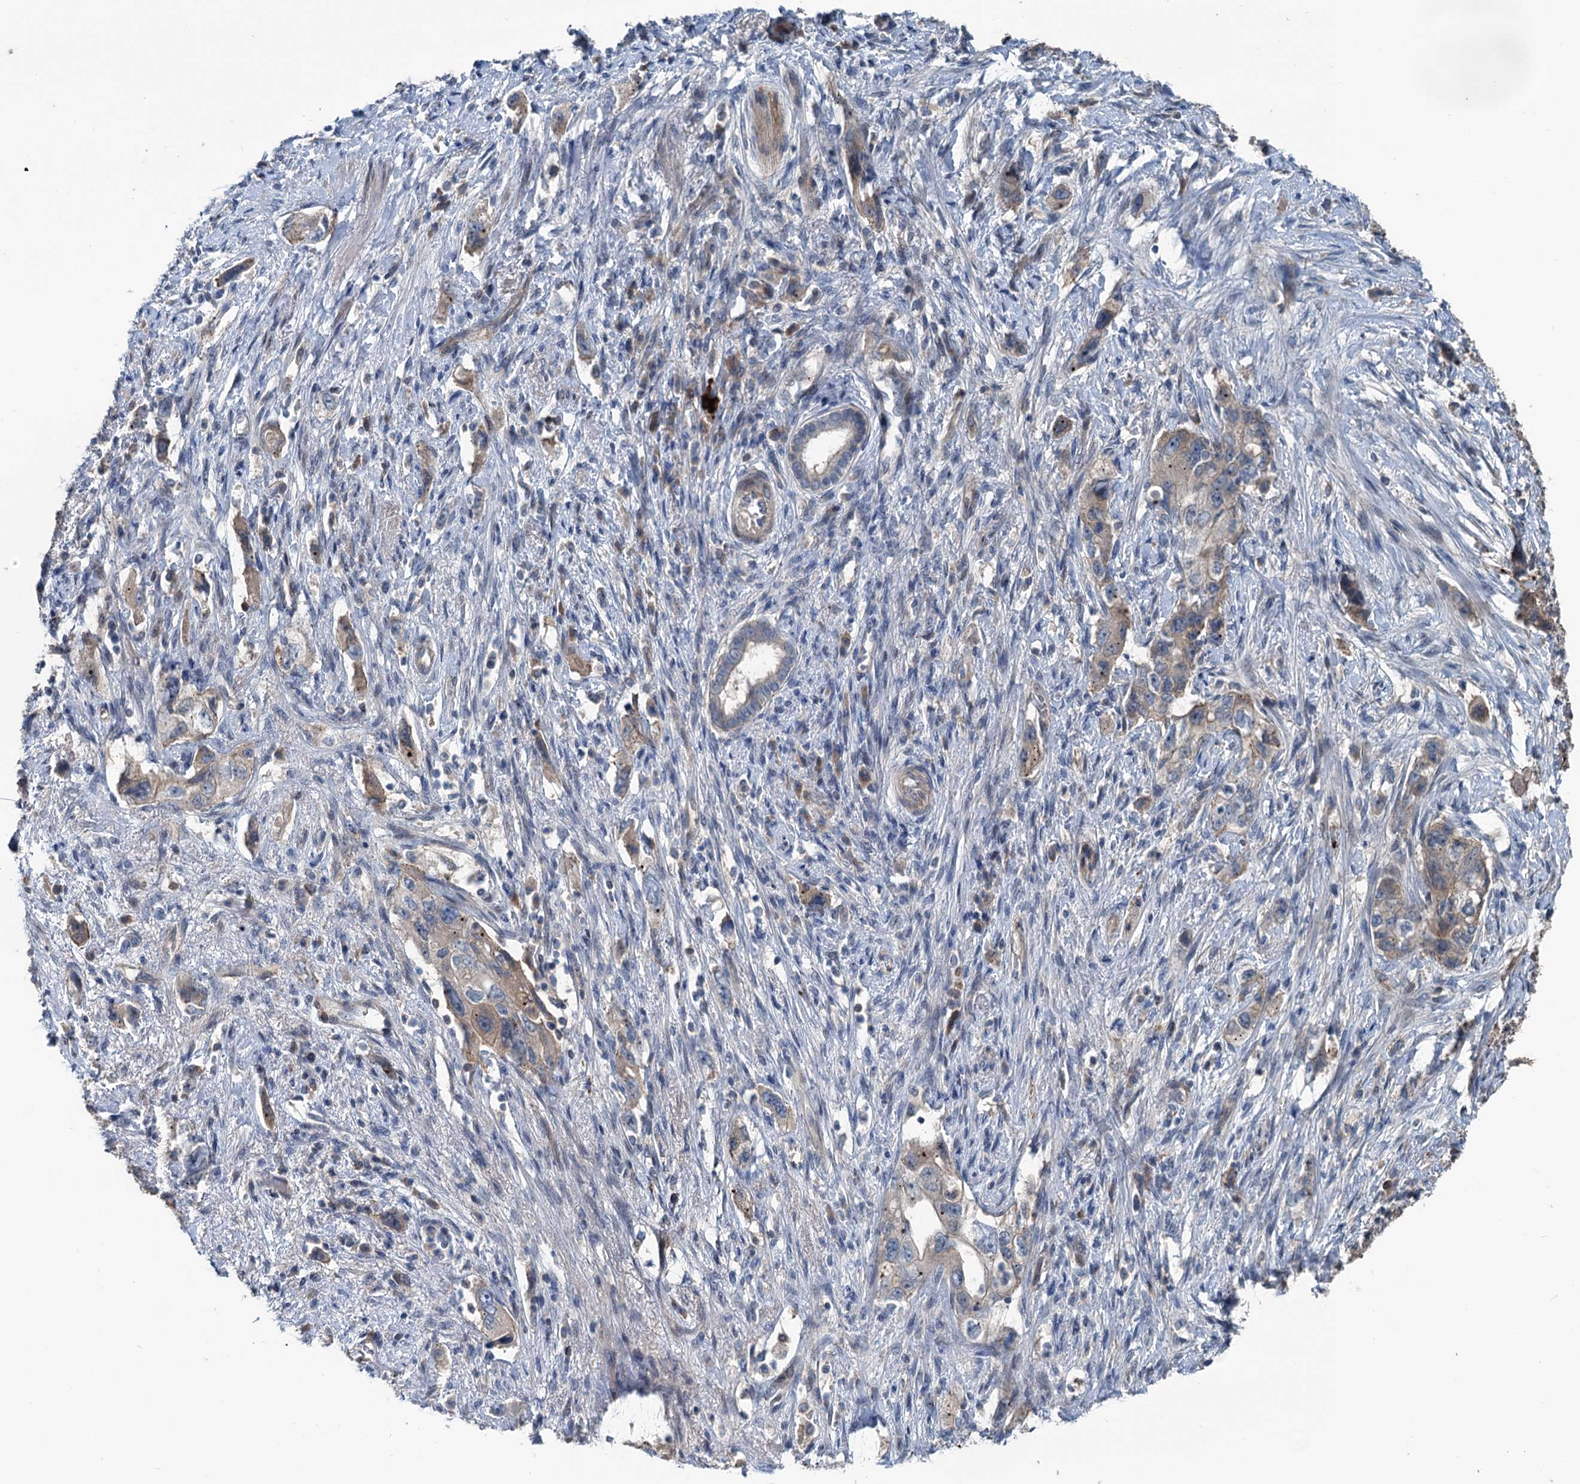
{"staining": {"intensity": "weak", "quantity": ">75%", "location": "cytoplasmic/membranous"}, "tissue": "pancreatic cancer", "cell_type": "Tumor cells", "image_type": "cancer", "snomed": [{"axis": "morphology", "description": "Adenocarcinoma, NOS"}, {"axis": "topography", "description": "Pancreas"}], "caption": "Pancreatic cancer (adenocarcinoma) was stained to show a protein in brown. There is low levels of weak cytoplasmic/membranous positivity in approximately >75% of tumor cells. The staining was performed using DAB (3,3'-diaminobenzidine) to visualize the protein expression in brown, while the nuclei were stained in blue with hematoxylin (Magnification: 20x).", "gene": "TEDC1", "patient": {"sex": "female", "age": 73}}